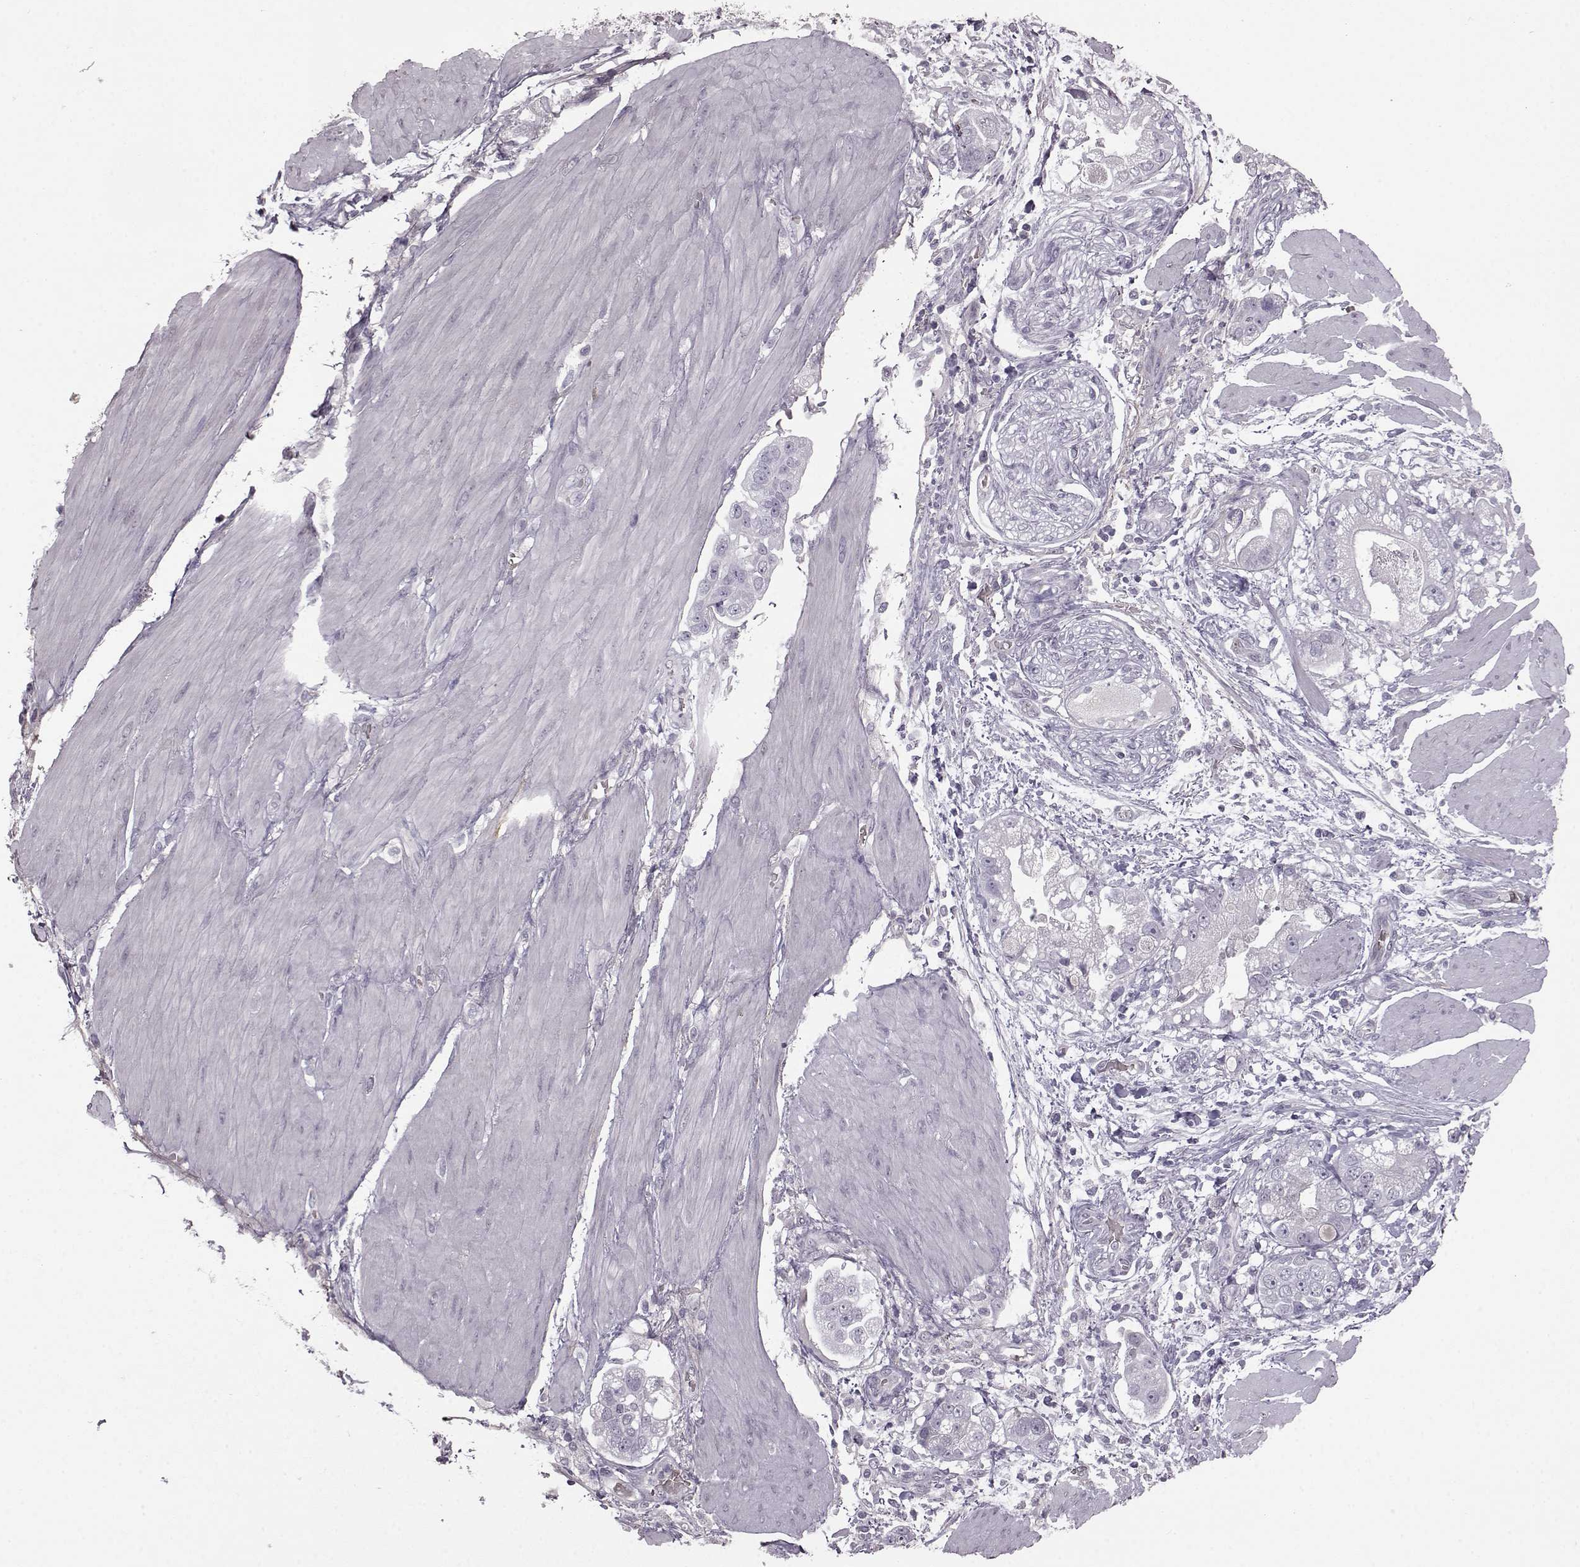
{"staining": {"intensity": "negative", "quantity": "none", "location": "none"}, "tissue": "stomach cancer", "cell_type": "Tumor cells", "image_type": "cancer", "snomed": [{"axis": "morphology", "description": "Adenocarcinoma, NOS"}, {"axis": "topography", "description": "Stomach"}], "caption": "This is an immunohistochemistry (IHC) image of human stomach cancer (adenocarcinoma). There is no positivity in tumor cells.", "gene": "PROP1", "patient": {"sex": "male", "age": 59}}